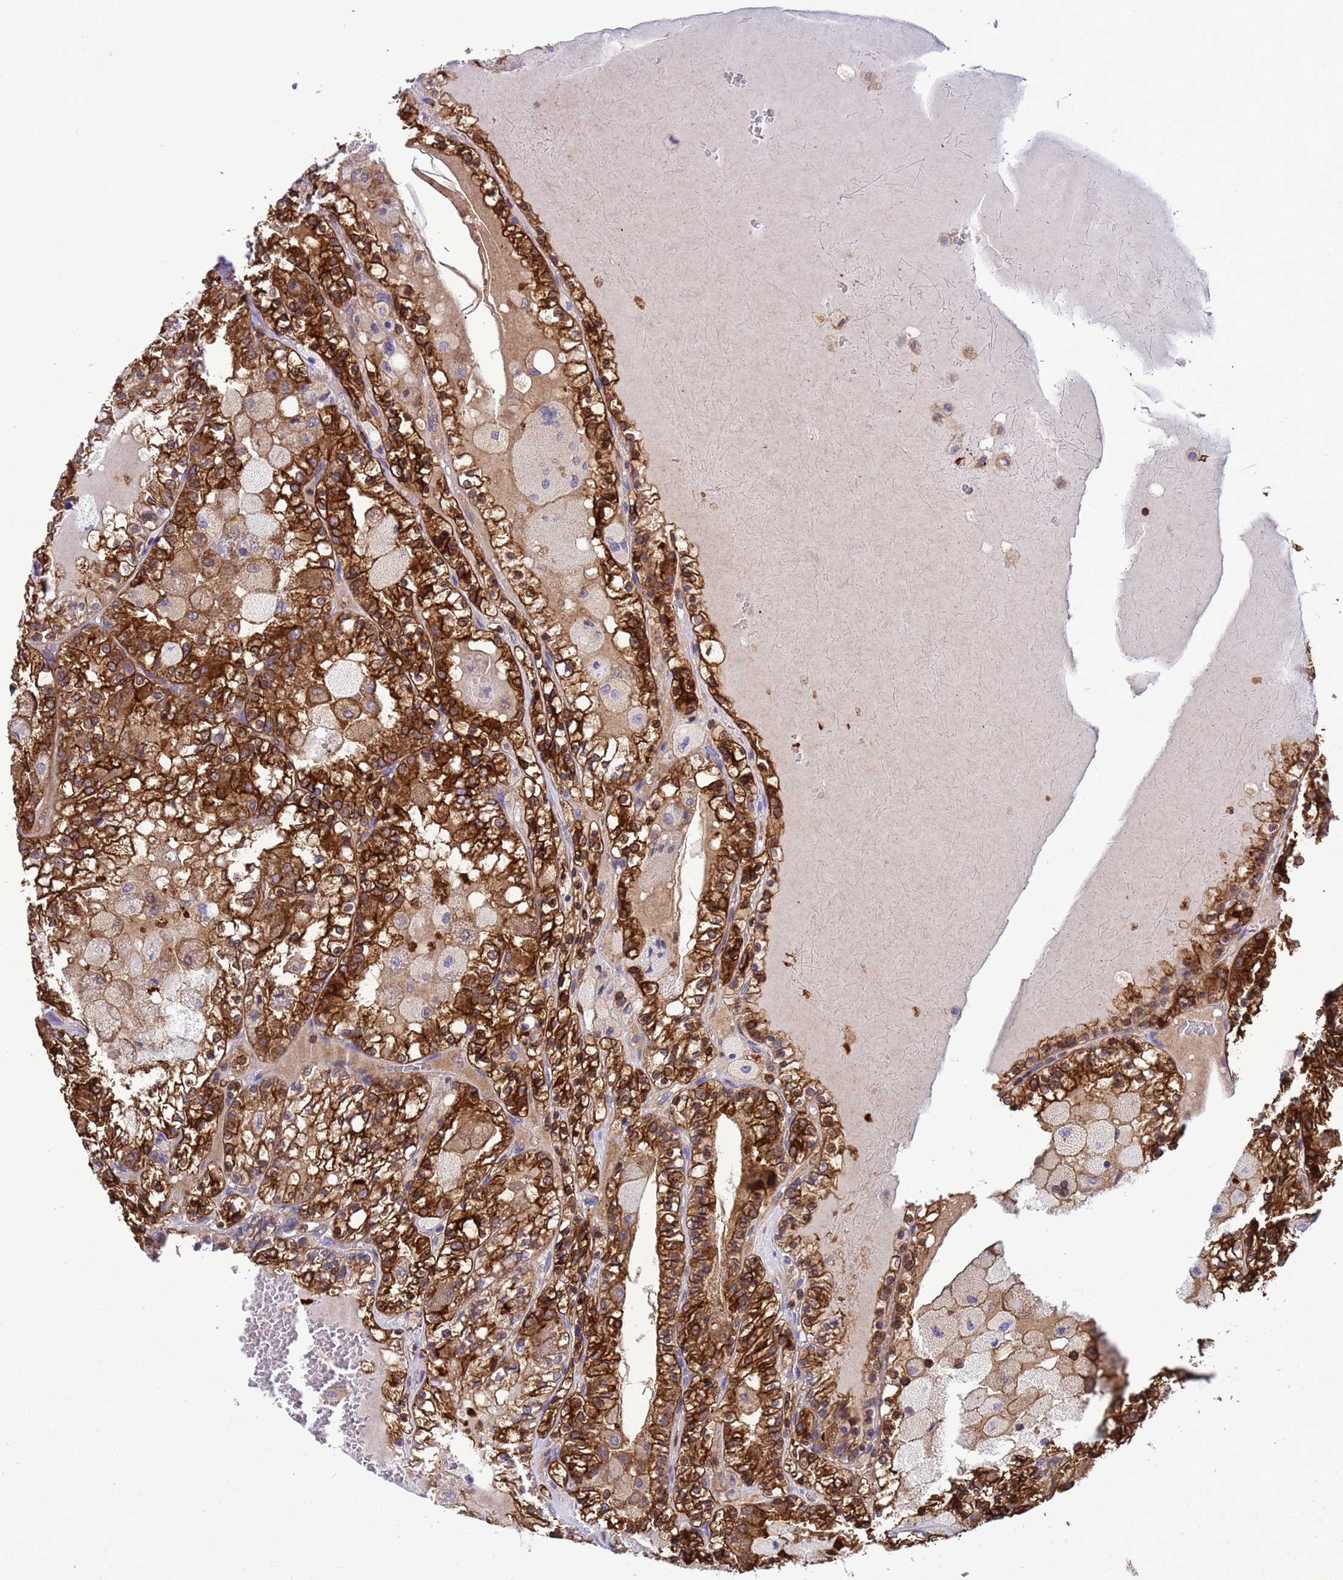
{"staining": {"intensity": "strong", "quantity": ">75%", "location": "cytoplasmic/membranous"}, "tissue": "renal cancer", "cell_type": "Tumor cells", "image_type": "cancer", "snomed": [{"axis": "morphology", "description": "Adenocarcinoma, NOS"}, {"axis": "topography", "description": "Kidney"}], "caption": "This is an image of IHC staining of renal cancer, which shows strong expression in the cytoplasmic/membranous of tumor cells.", "gene": "EZR", "patient": {"sex": "female", "age": 56}}